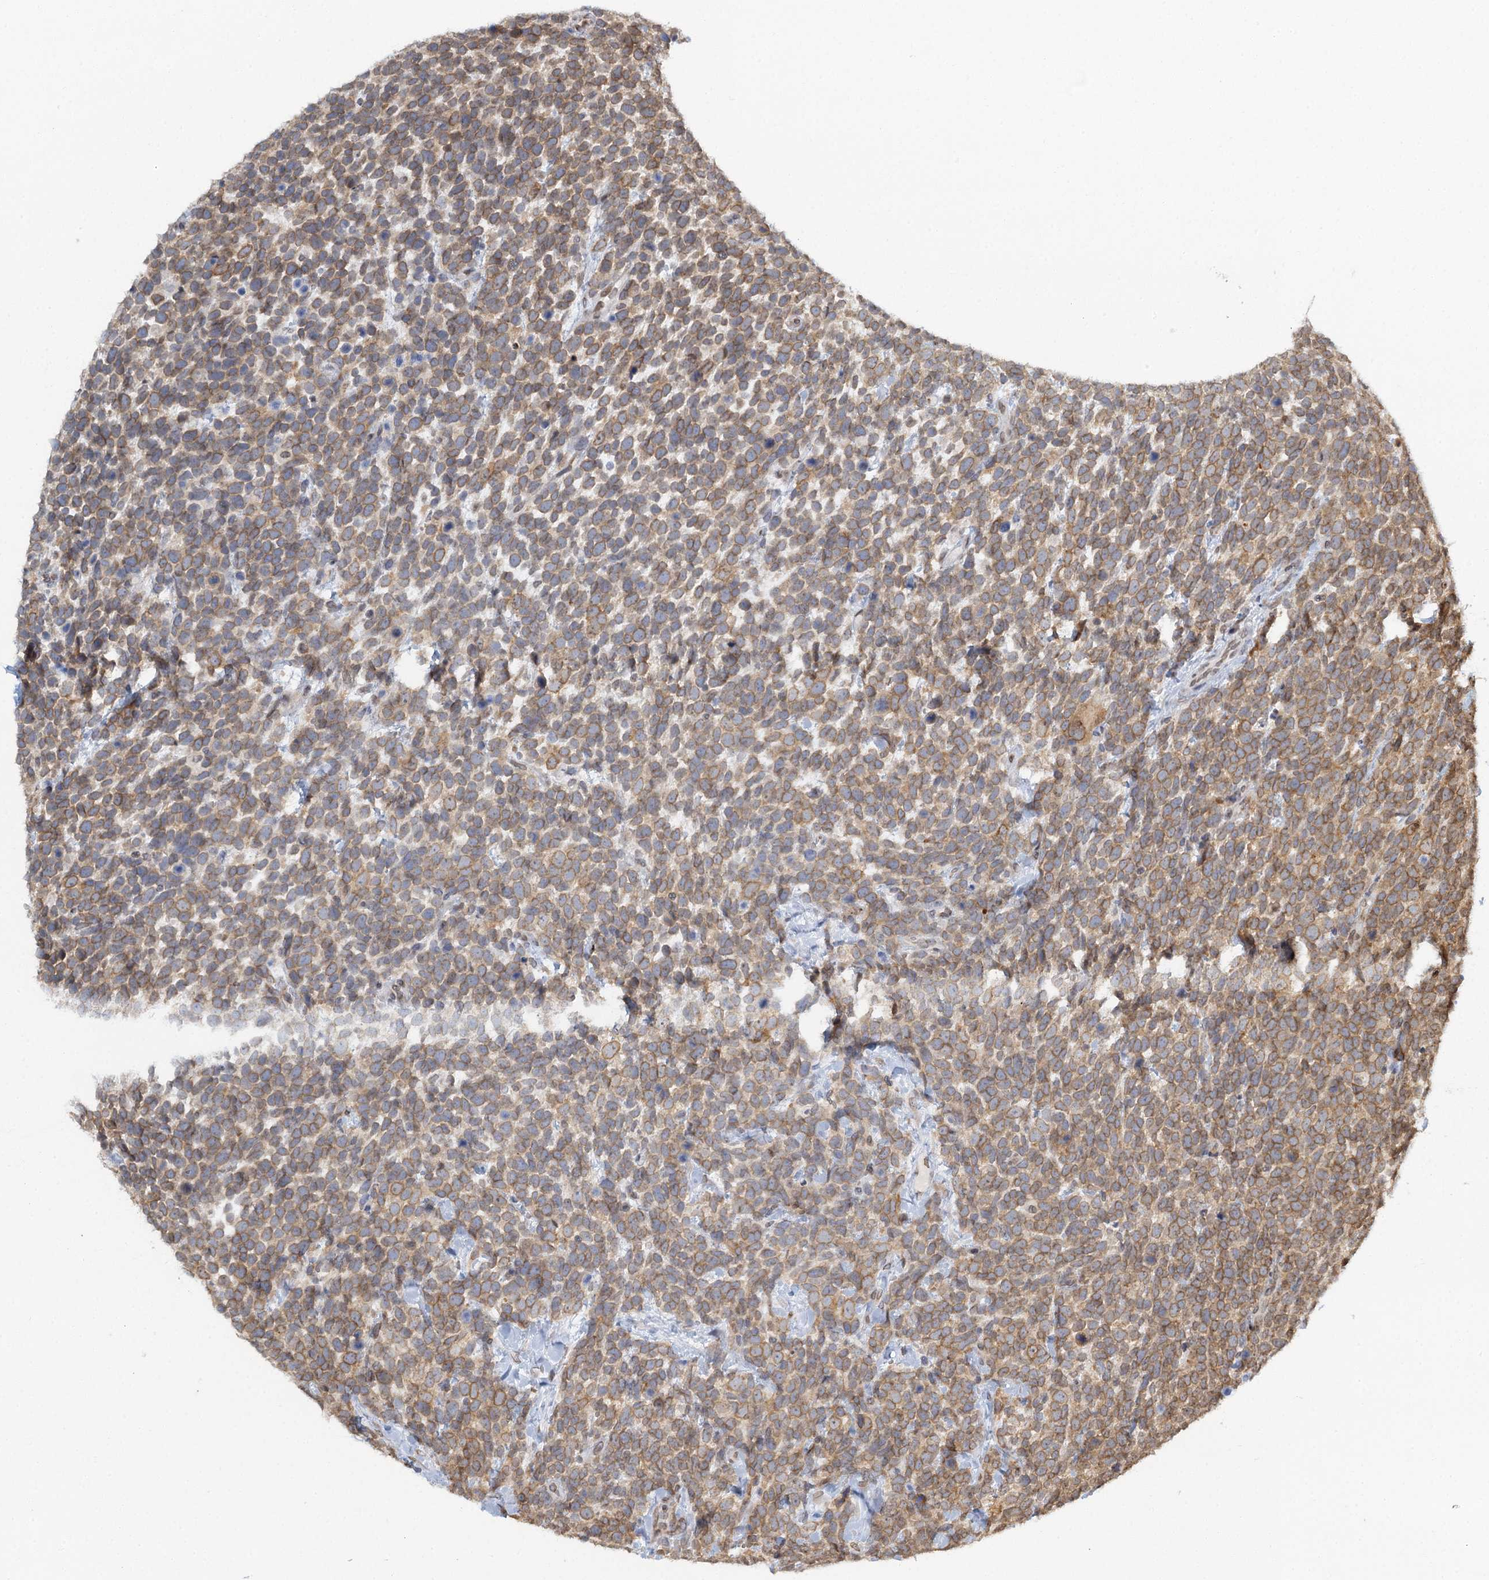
{"staining": {"intensity": "weak", "quantity": ">75%", "location": "cytoplasmic/membranous,nuclear"}, "tissue": "urothelial cancer", "cell_type": "Tumor cells", "image_type": "cancer", "snomed": [{"axis": "morphology", "description": "Urothelial carcinoma, High grade"}, {"axis": "topography", "description": "Urinary bladder"}], "caption": "IHC (DAB (3,3'-diaminobenzidine)) staining of urothelial cancer demonstrates weak cytoplasmic/membranous and nuclear protein positivity in about >75% of tumor cells.", "gene": "TREX1", "patient": {"sex": "female", "age": 82}}